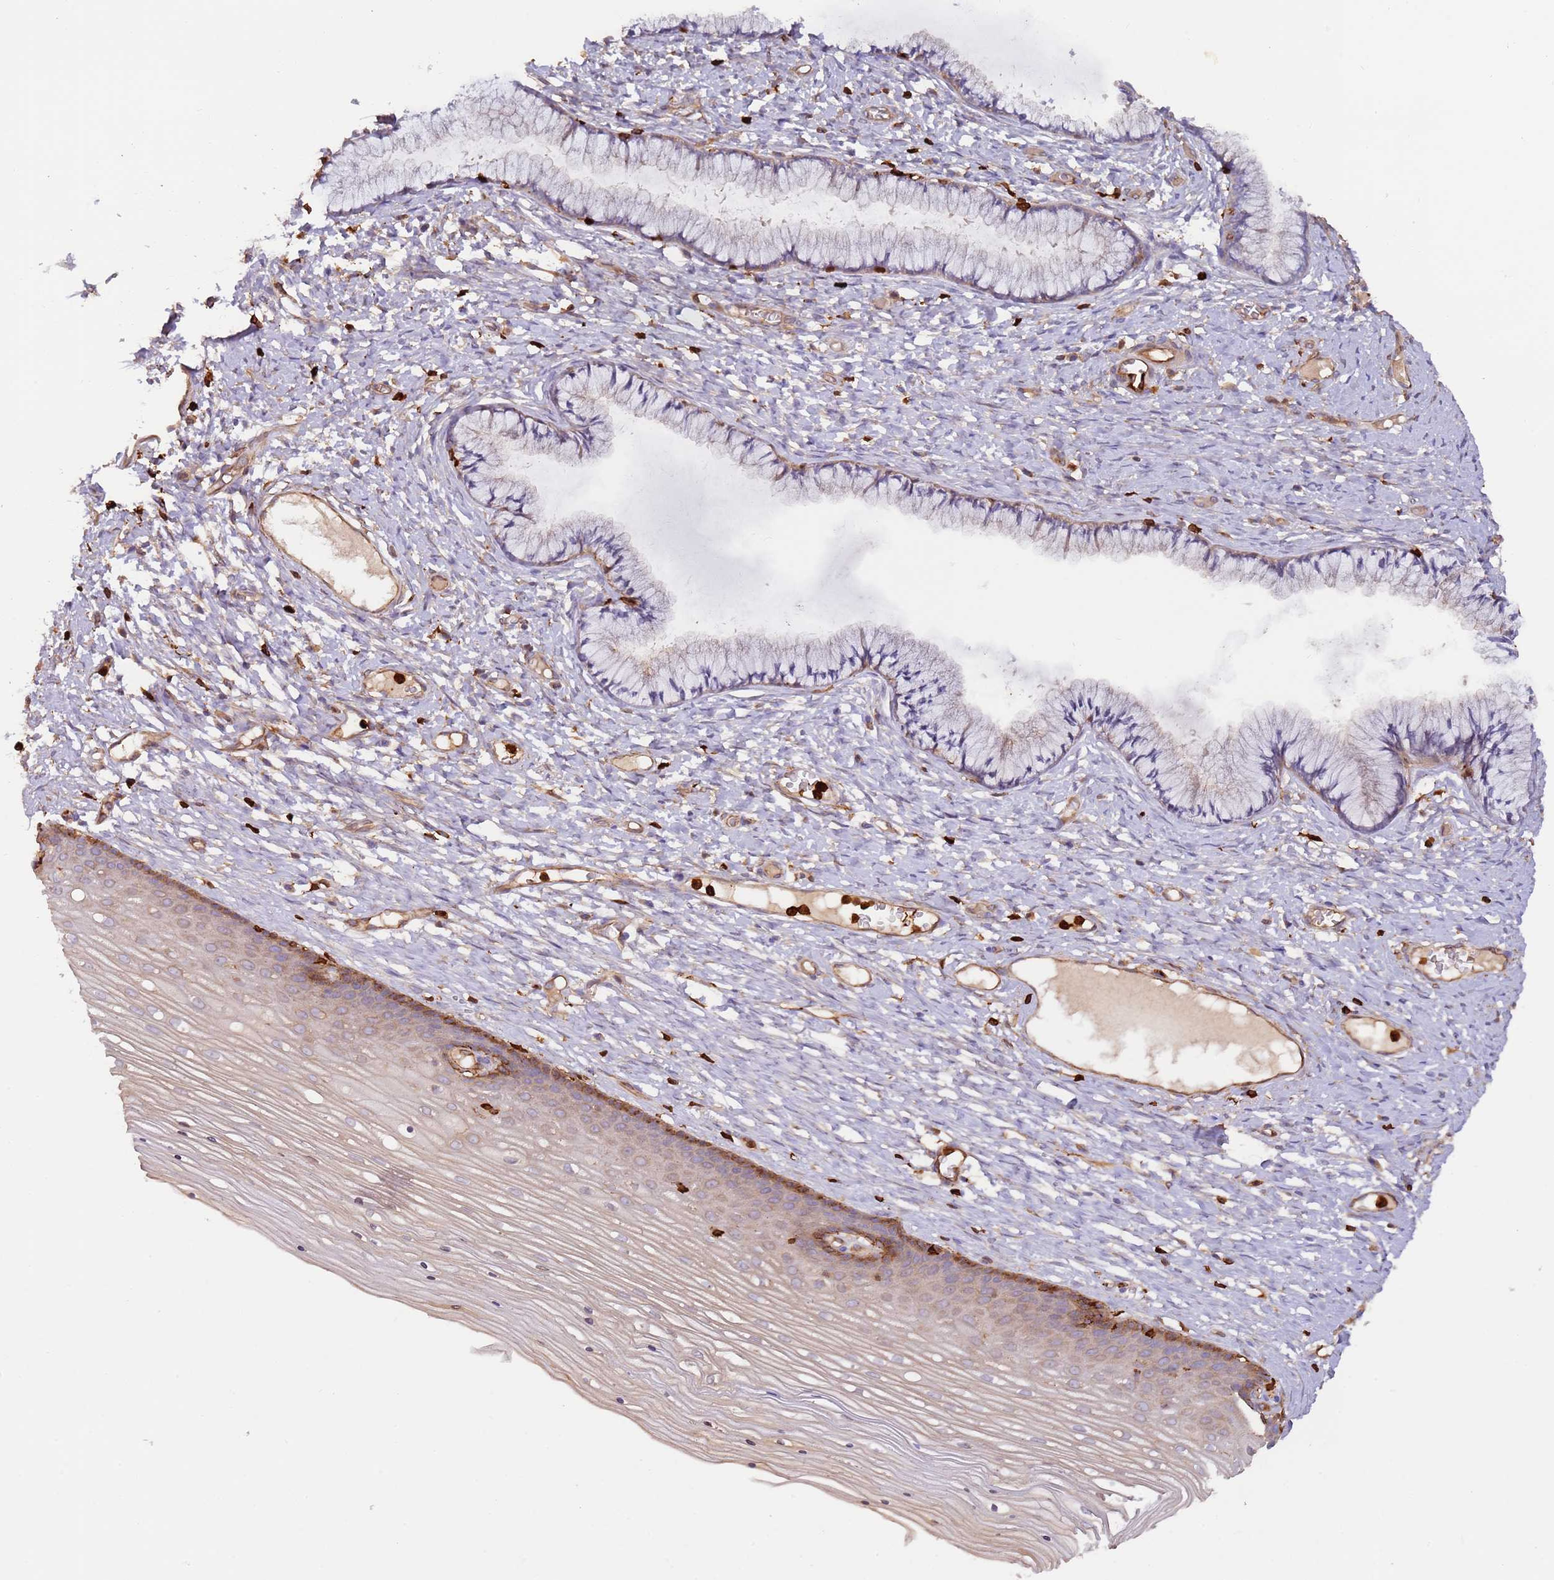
{"staining": {"intensity": "negative", "quantity": "none", "location": "none"}, "tissue": "cervix", "cell_type": "Glandular cells", "image_type": "normal", "snomed": [{"axis": "morphology", "description": "Normal tissue, NOS"}, {"axis": "topography", "description": "Cervix"}], "caption": "This is an immunohistochemistry micrograph of normal human cervix. There is no expression in glandular cells.", "gene": "OR6P1", "patient": {"sex": "female", "age": 42}}